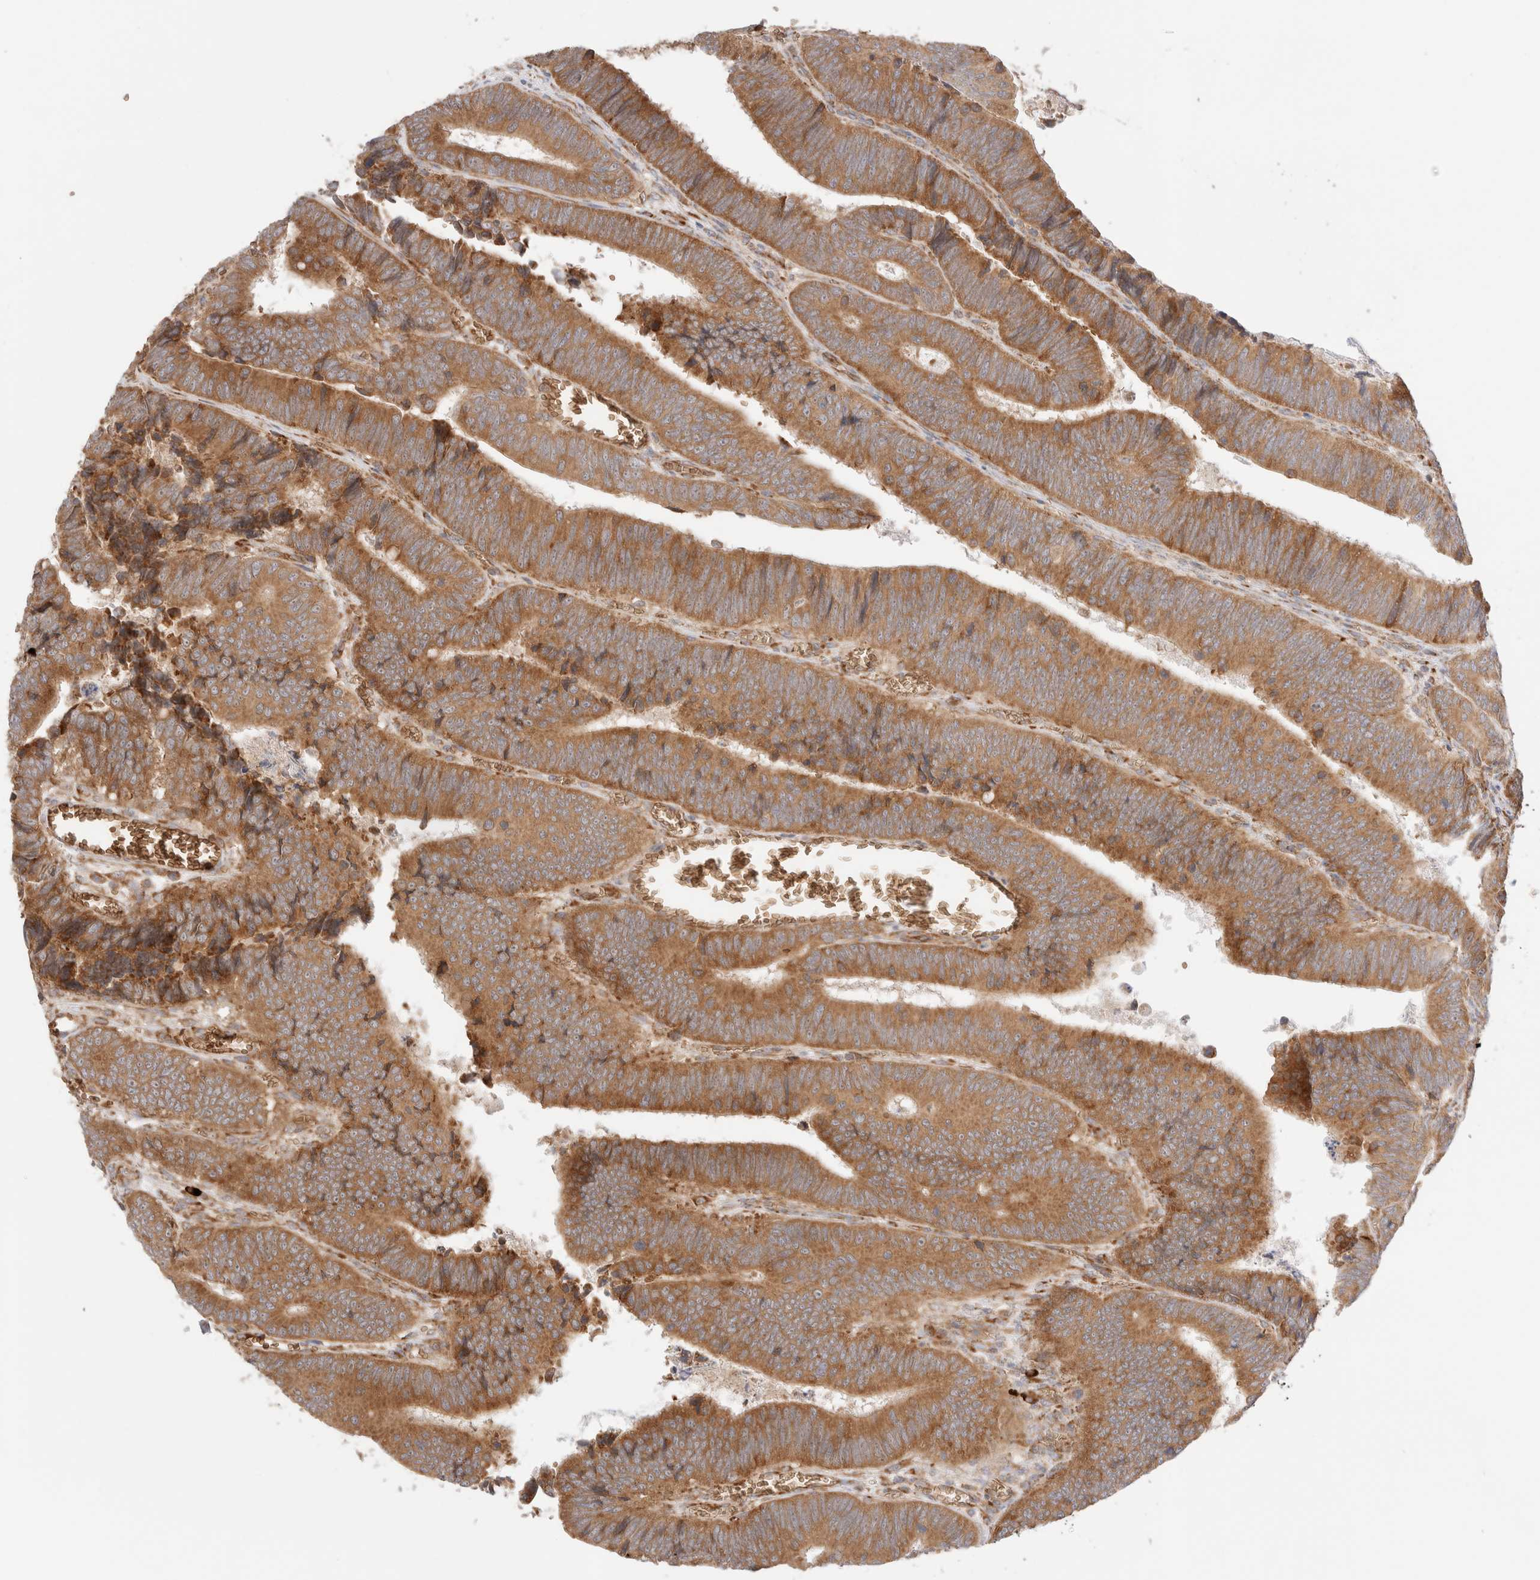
{"staining": {"intensity": "strong", "quantity": ">75%", "location": "cytoplasmic/membranous"}, "tissue": "colorectal cancer", "cell_type": "Tumor cells", "image_type": "cancer", "snomed": [{"axis": "morphology", "description": "Inflammation, NOS"}, {"axis": "morphology", "description": "Adenocarcinoma, NOS"}, {"axis": "topography", "description": "Colon"}], "caption": "Strong cytoplasmic/membranous positivity is present in approximately >75% of tumor cells in colorectal cancer. (DAB (3,3'-diaminobenzidine) = brown stain, brightfield microscopy at high magnification).", "gene": "UTS2B", "patient": {"sex": "male", "age": 72}}